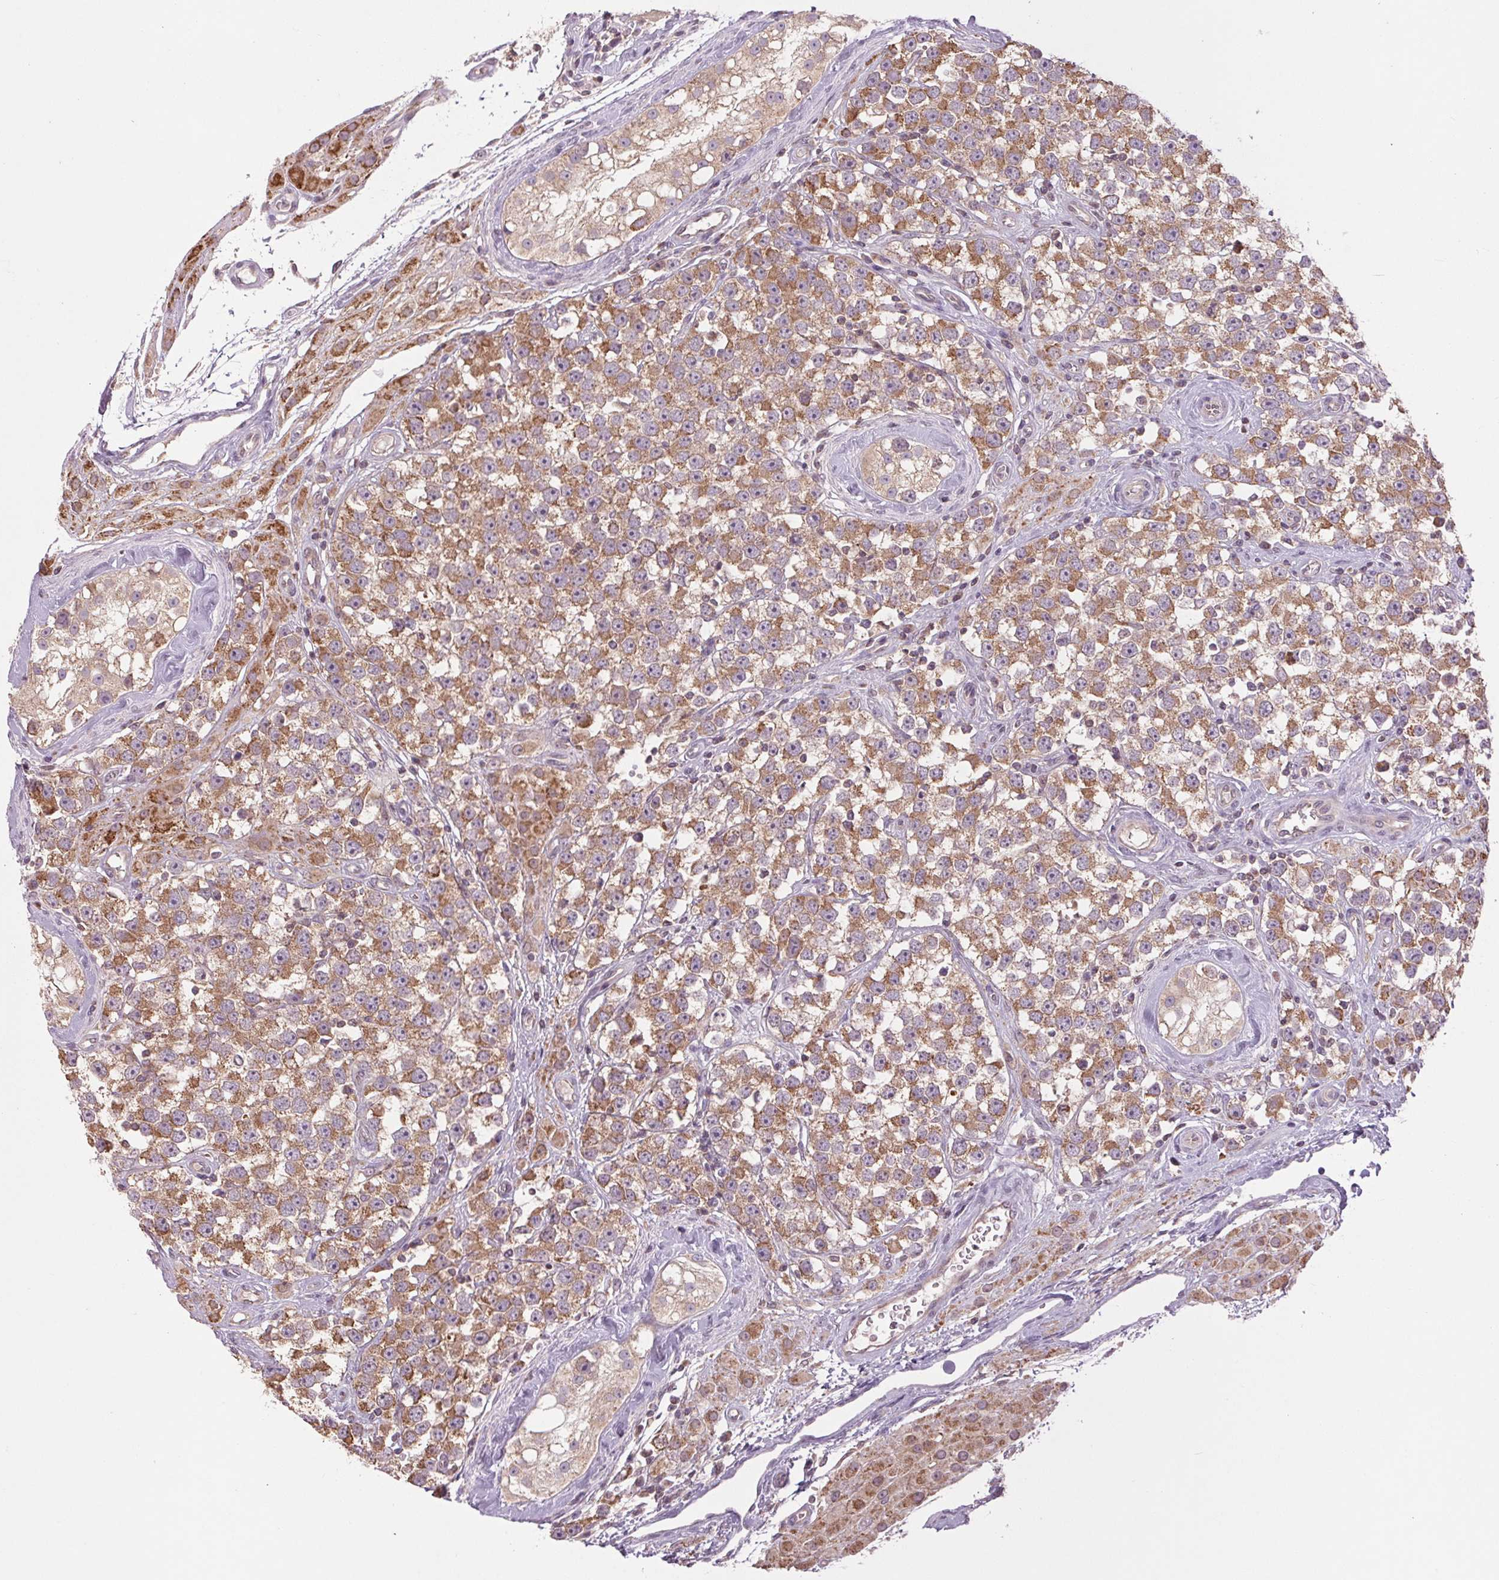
{"staining": {"intensity": "moderate", "quantity": ">75%", "location": "cytoplasmic/membranous"}, "tissue": "testis cancer", "cell_type": "Tumor cells", "image_type": "cancer", "snomed": [{"axis": "morphology", "description": "Seminoma, NOS"}, {"axis": "topography", "description": "Testis"}], "caption": "Testis cancer (seminoma) stained with a protein marker reveals moderate staining in tumor cells.", "gene": "MAP3K5", "patient": {"sex": "male", "age": 34}}